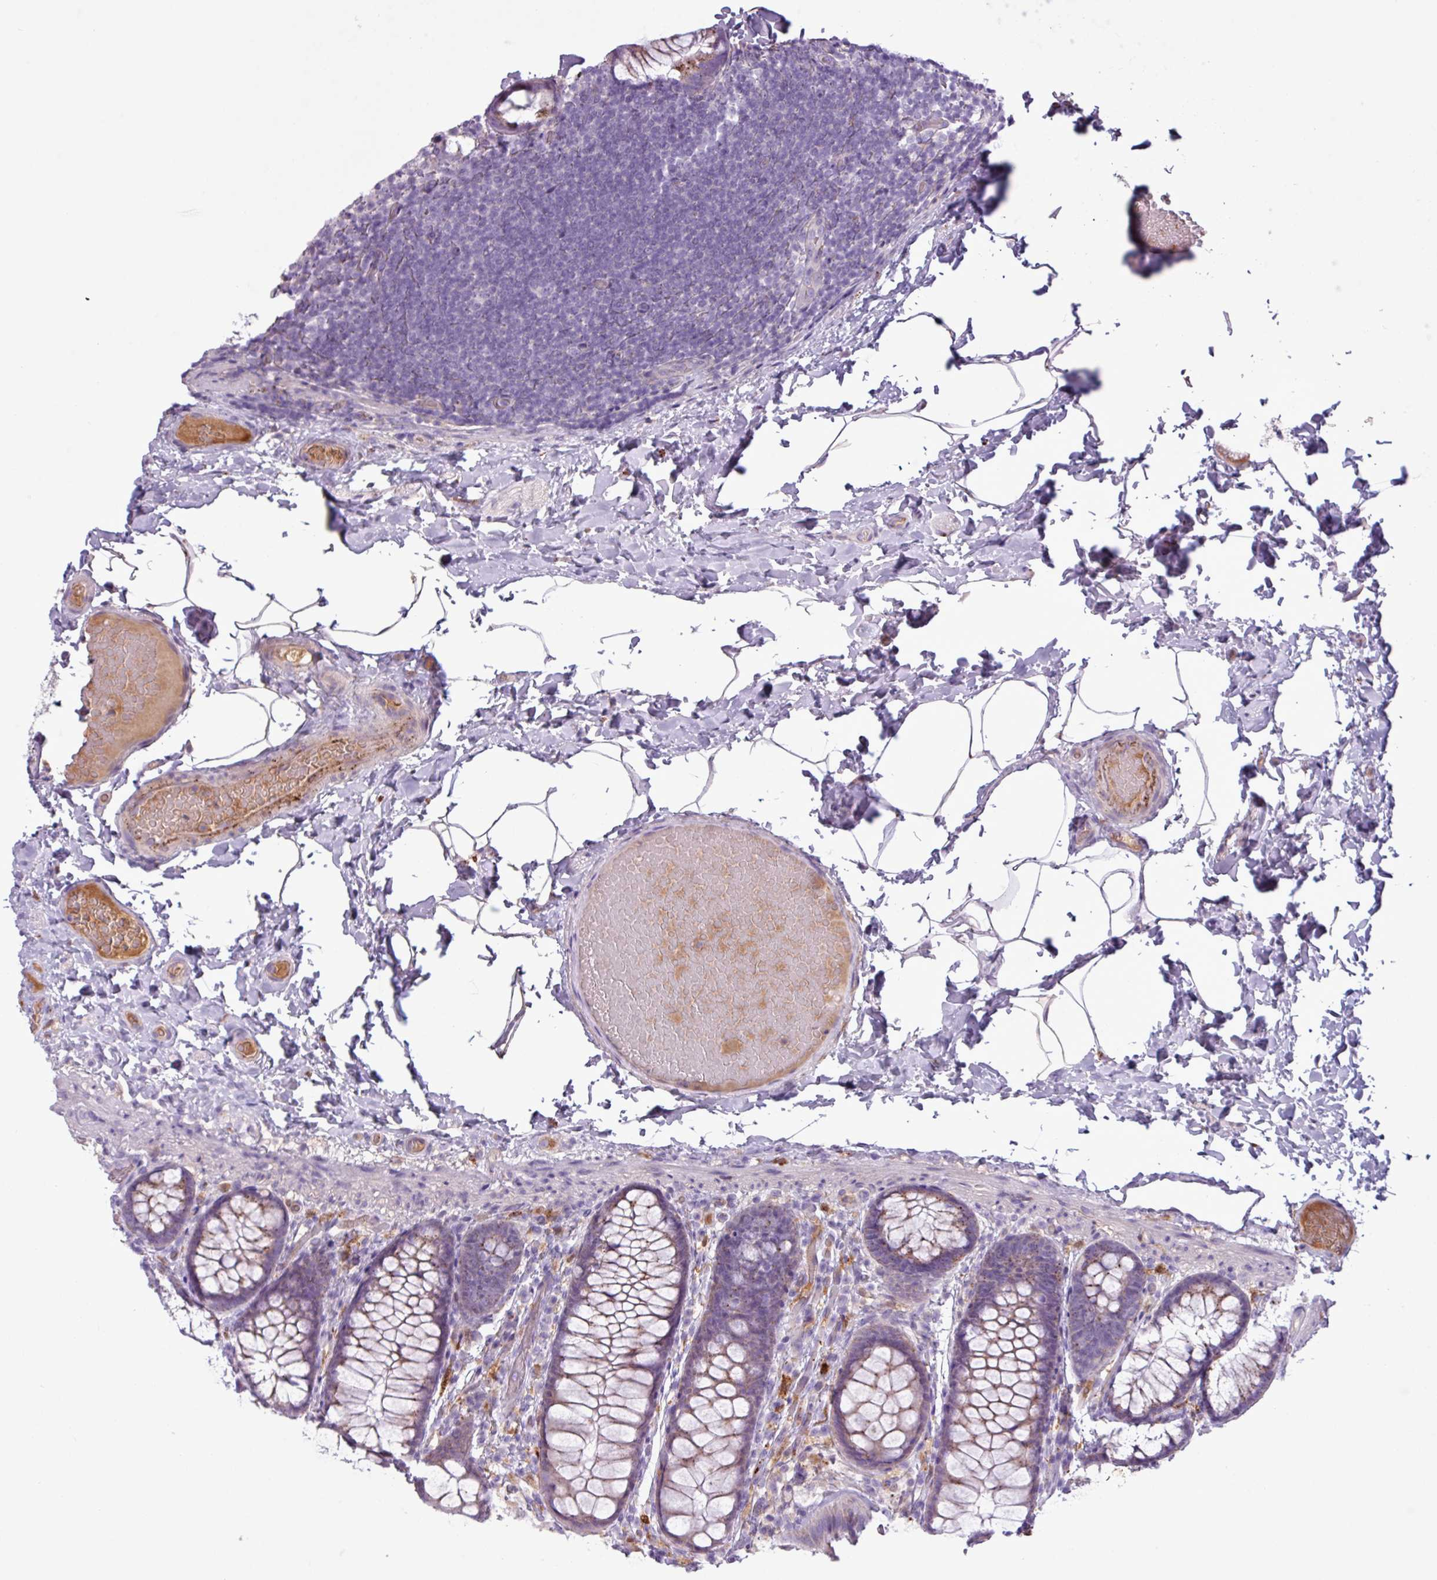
{"staining": {"intensity": "moderate", "quantity": "<25%", "location": "cytoplasmic/membranous"}, "tissue": "colon", "cell_type": "Endothelial cells", "image_type": "normal", "snomed": [{"axis": "morphology", "description": "Normal tissue, NOS"}, {"axis": "topography", "description": "Colon"}], "caption": "Moderate cytoplasmic/membranous protein expression is present in about <25% of endothelial cells in colon.", "gene": "C4A", "patient": {"sex": "male", "age": 46}}